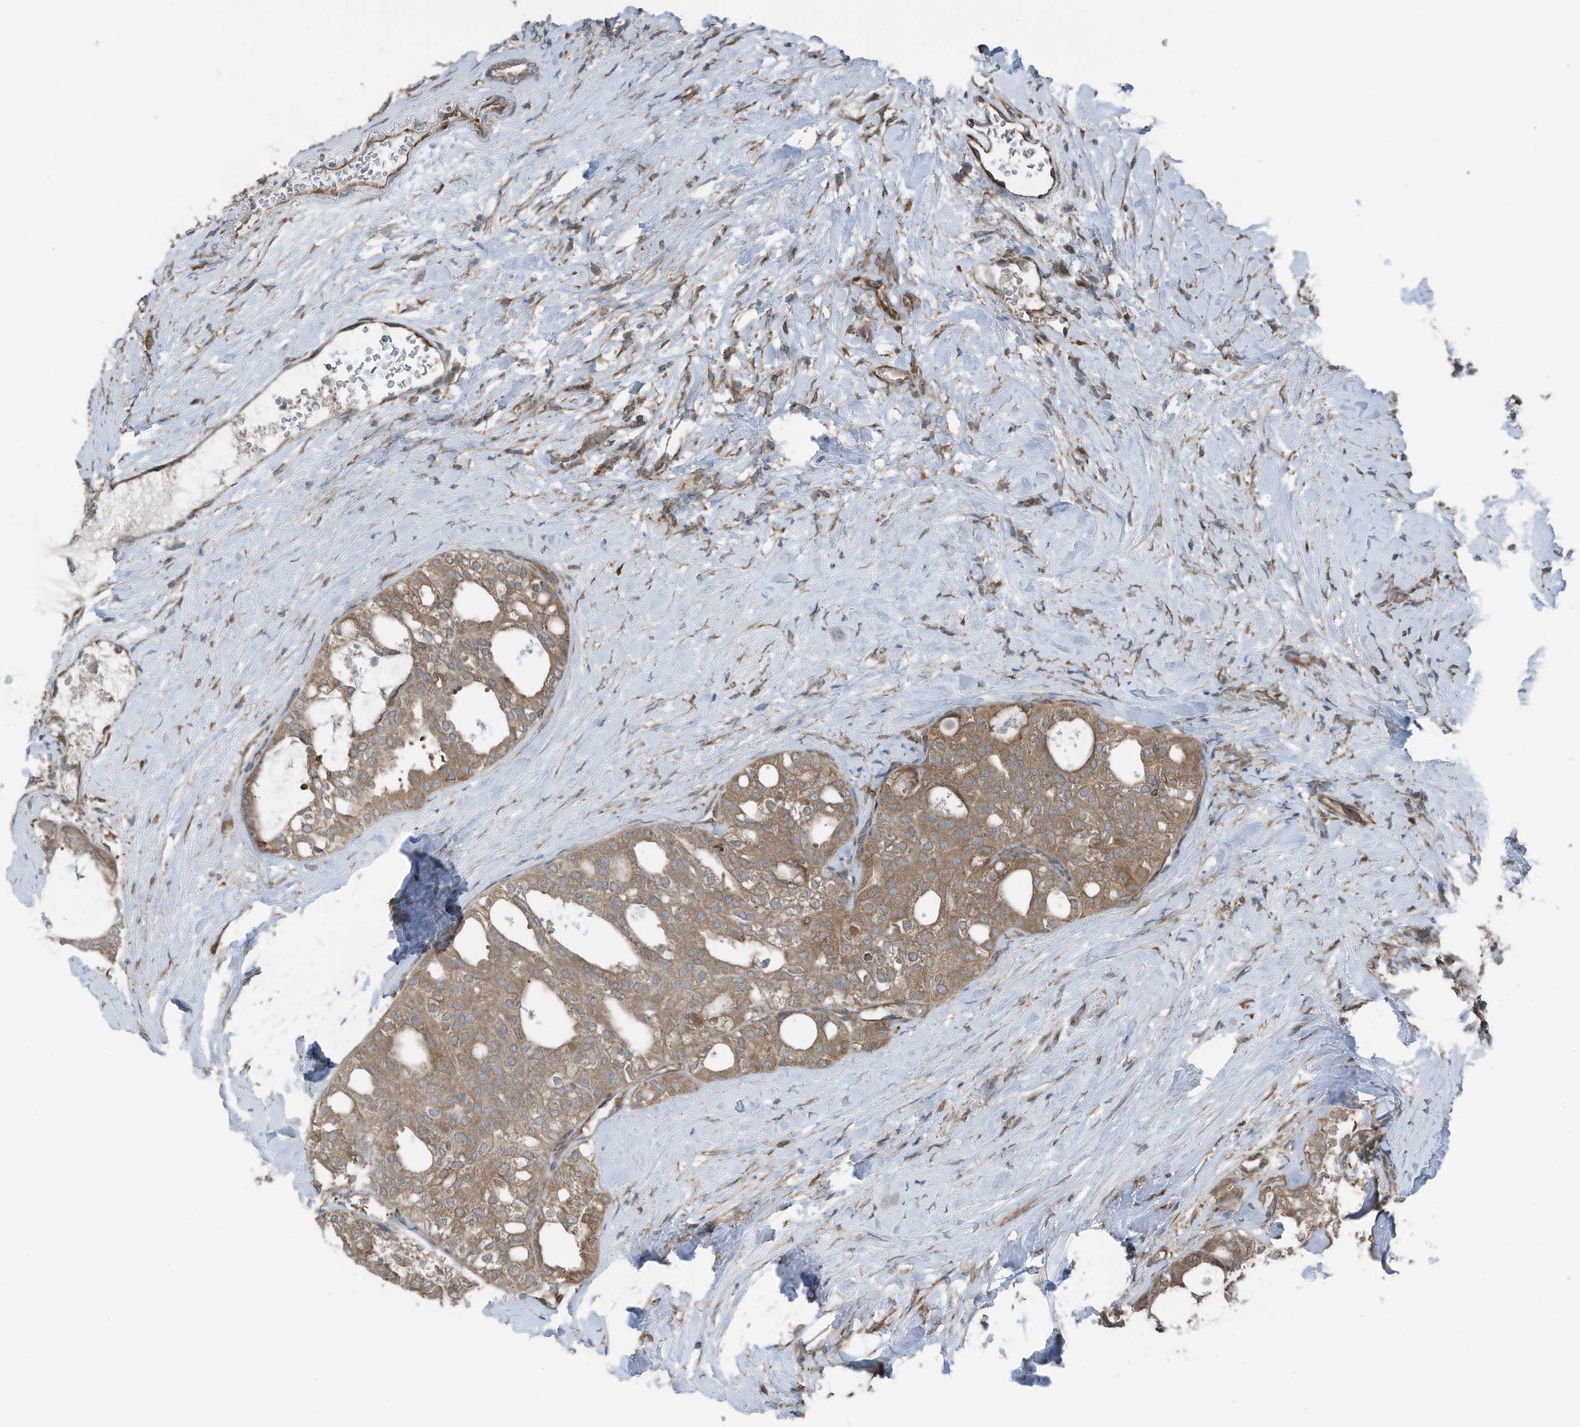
{"staining": {"intensity": "moderate", "quantity": "25%-75%", "location": "cytoplasmic/membranous"}, "tissue": "thyroid cancer", "cell_type": "Tumor cells", "image_type": "cancer", "snomed": [{"axis": "morphology", "description": "Follicular adenoma carcinoma, NOS"}, {"axis": "topography", "description": "Thyroid gland"}], "caption": "Immunohistochemical staining of thyroid cancer exhibits medium levels of moderate cytoplasmic/membranous protein expression in approximately 25%-75% of tumor cells. The protein of interest is stained brown, and the nuclei are stained in blue (DAB (3,3'-diaminobenzidine) IHC with brightfield microscopy, high magnification).", "gene": "TXNDC9", "patient": {"sex": "male", "age": 75}}